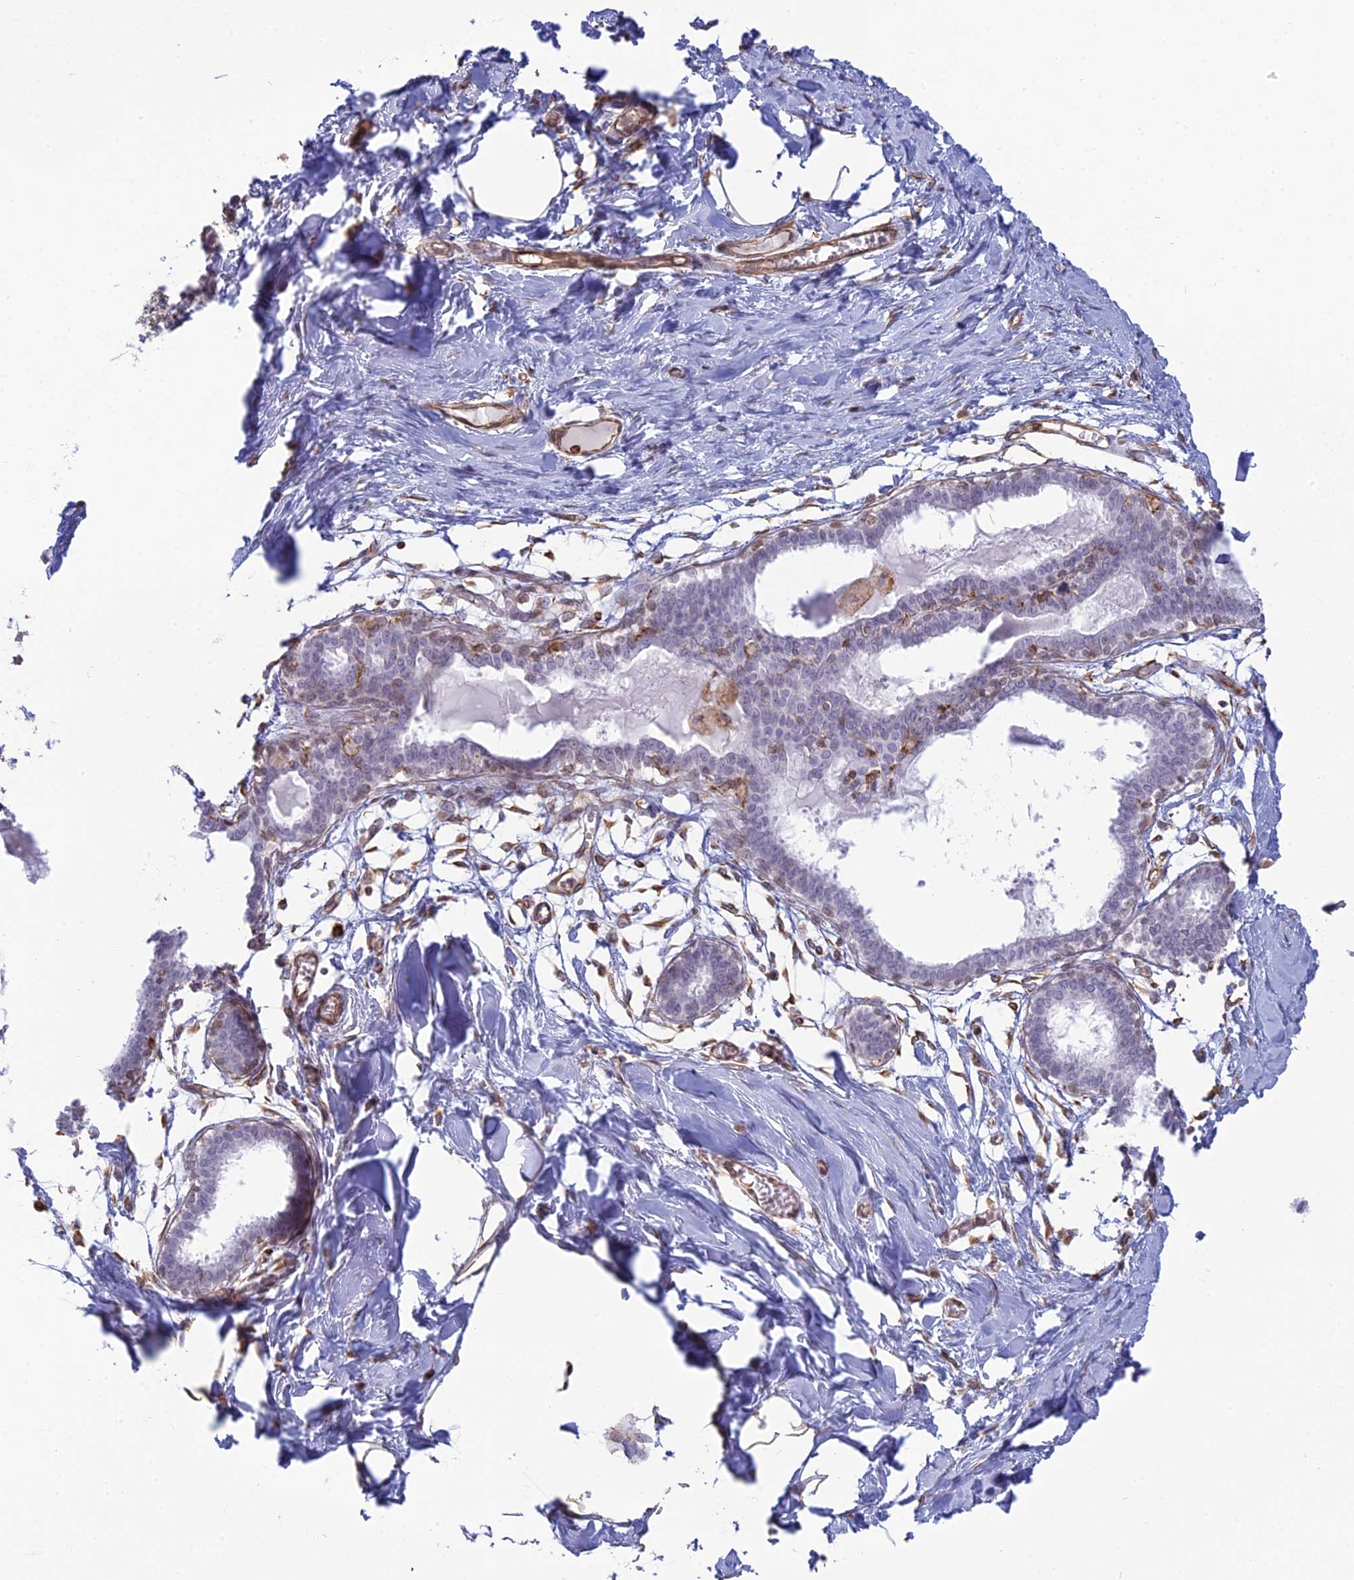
{"staining": {"intensity": "moderate", "quantity": "25%-75%", "location": "cytoplasmic/membranous,nuclear"}, "tissue": "breast", "cell_type": "Adipocytes", "image_type": "normal", "snomed": [{"axis": "morphology", "description": "Normal tissue, NOS"}, {"axis": "topography", "description": "Breast"}], "caption": "This image reveals IHC staining of unremarkable human breast, with medium moderate cytoplasmic/membranous,nuclear positivity in about 25%-75% of adipocytes.", "gene": "APOBR", "patient": {"sex": "female", "age": 27}}